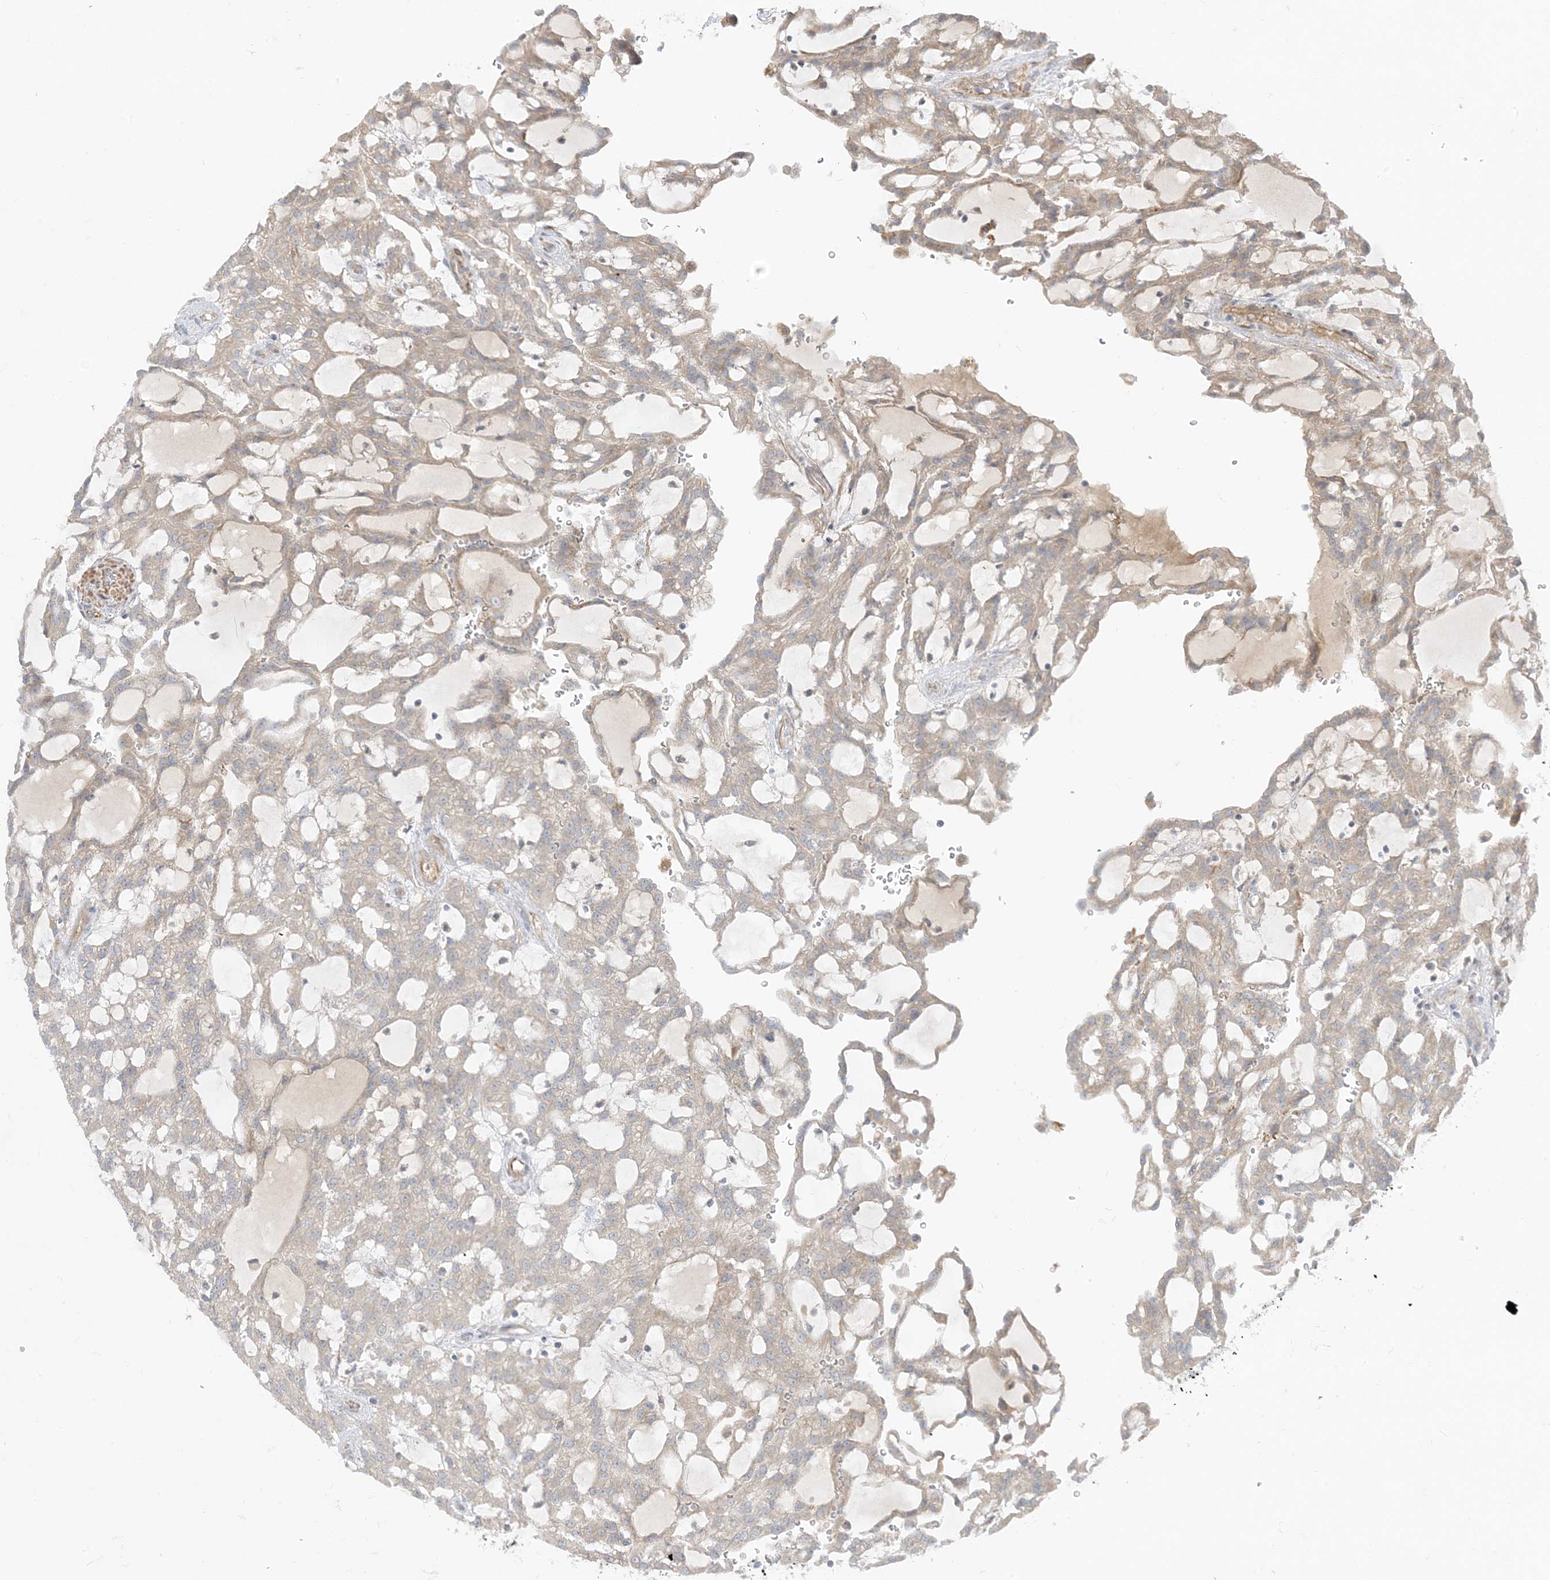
{"staining": {"intensity": "weak", "quantity": "25%-75%", "location": "cytoplasmic/membranous"}, "tissue": "renal cancer", "cell_type": "Tumor cells", "image_type": "cancer", "snomed": [{"axis": "morphology", "description": "Adenocarcinoma, NOS"}, {"axis": "topography", "description": "Kidney"}], "caption": "Approximately 25%-75% of tumor cells in renal cancer demonstrate weak cytoplasmic/membranous protein staining as visualized by brown immunohistochemical staining.", "gene": "THADA", "patient": {"sex": "male", "age": 63}}